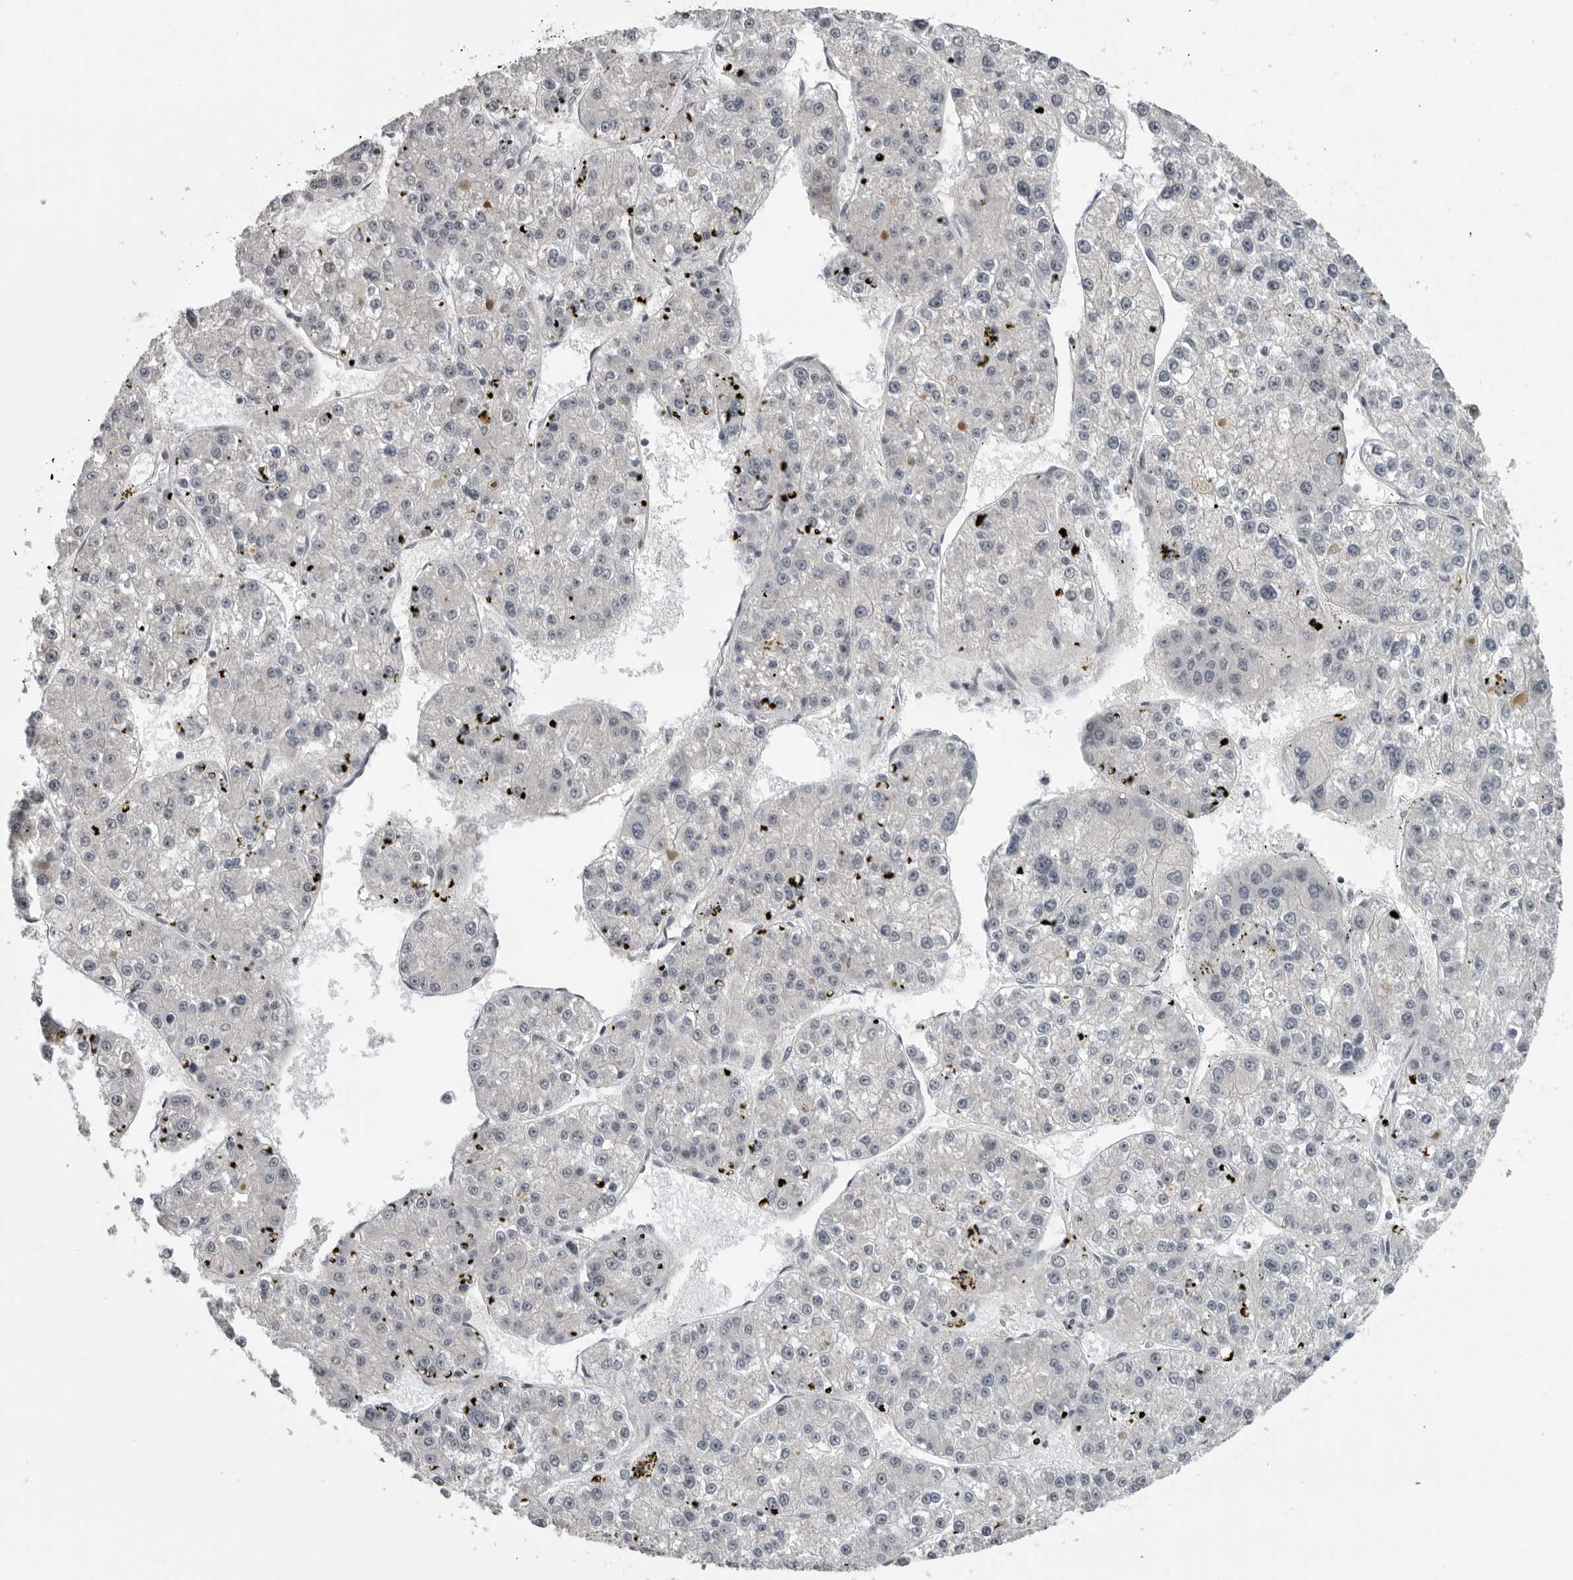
{"staining": {"intensity": "negative", "quantity": "none", "location": "none"}, "tissue": "liver cancer", "cell_type": "Tumor cells", "image_type": "cancer", "snomed": [{"axis": "morphology", "description": "Carcinoma, Hepatocellular, NOS"}, {"axis": "topography", "description": "Liver"}], "caption": "The immunohistochemistry (IHC) image has no significant staining in tumor cells of liver cancer (hepatocellular carcinoma) tissue.", "gene": "PRRX2", "patient": {"sex": "female", "age": 73}}